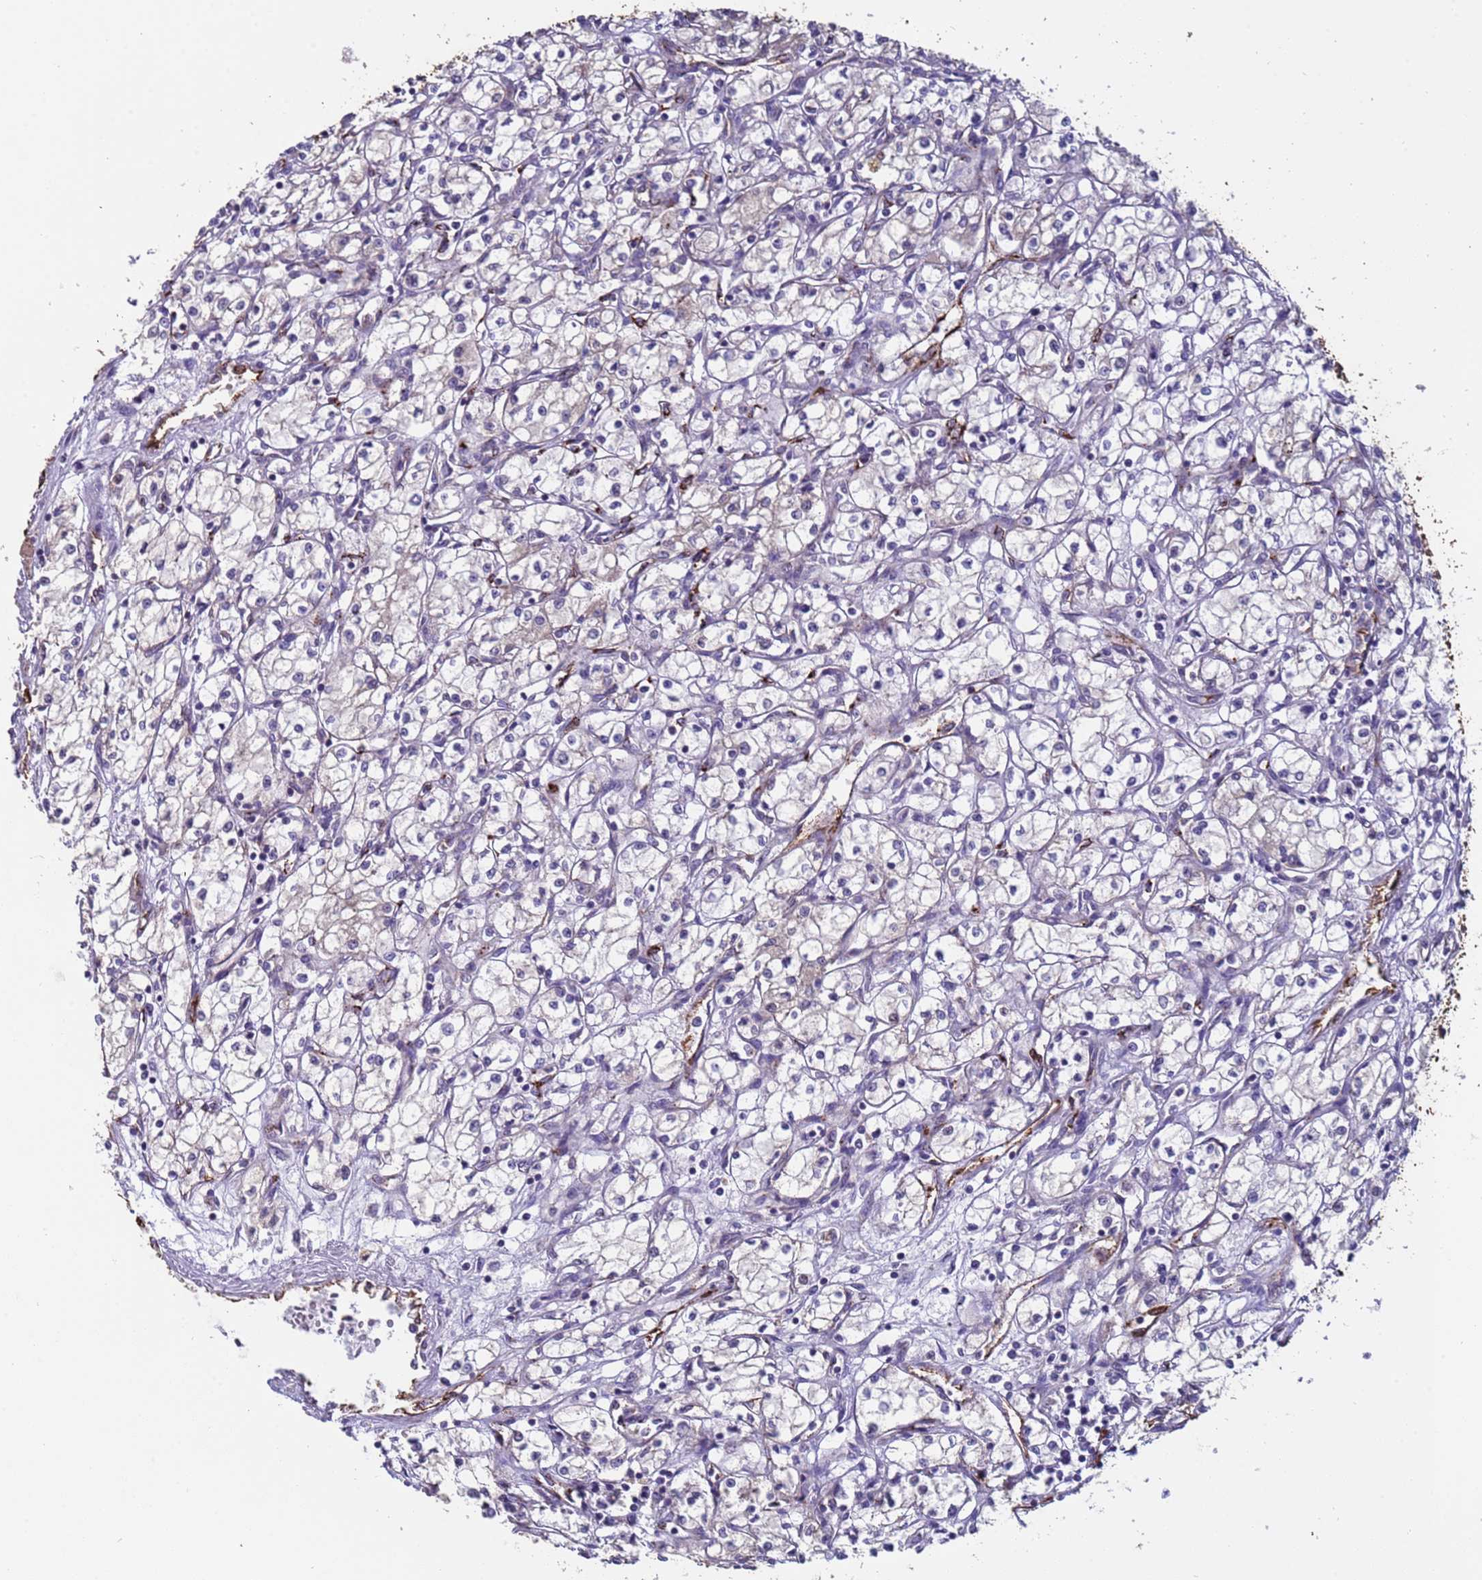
{"staining": {"intensity": "negative", "quantity": "none", "location": "none"}, "tissue": "renal cancer", "cell_type": "Tumor cells", "image_type": "cancer", "snomed": [{"axis": "morphology", "description": "Adenocarcinoma, NOS"}, {"axis": "topography", "description": "Kidney"}], "caption": "The photomicrograph displays no staining of tumor cells in renal adenocarcinoma. (DAB (3,3'-diaminobenzidine) immunohistochemistry (IHC) with hematoxylin counter stain).", "gene": "ZNF248", "patient": {"sex": "male", "age": 59}}